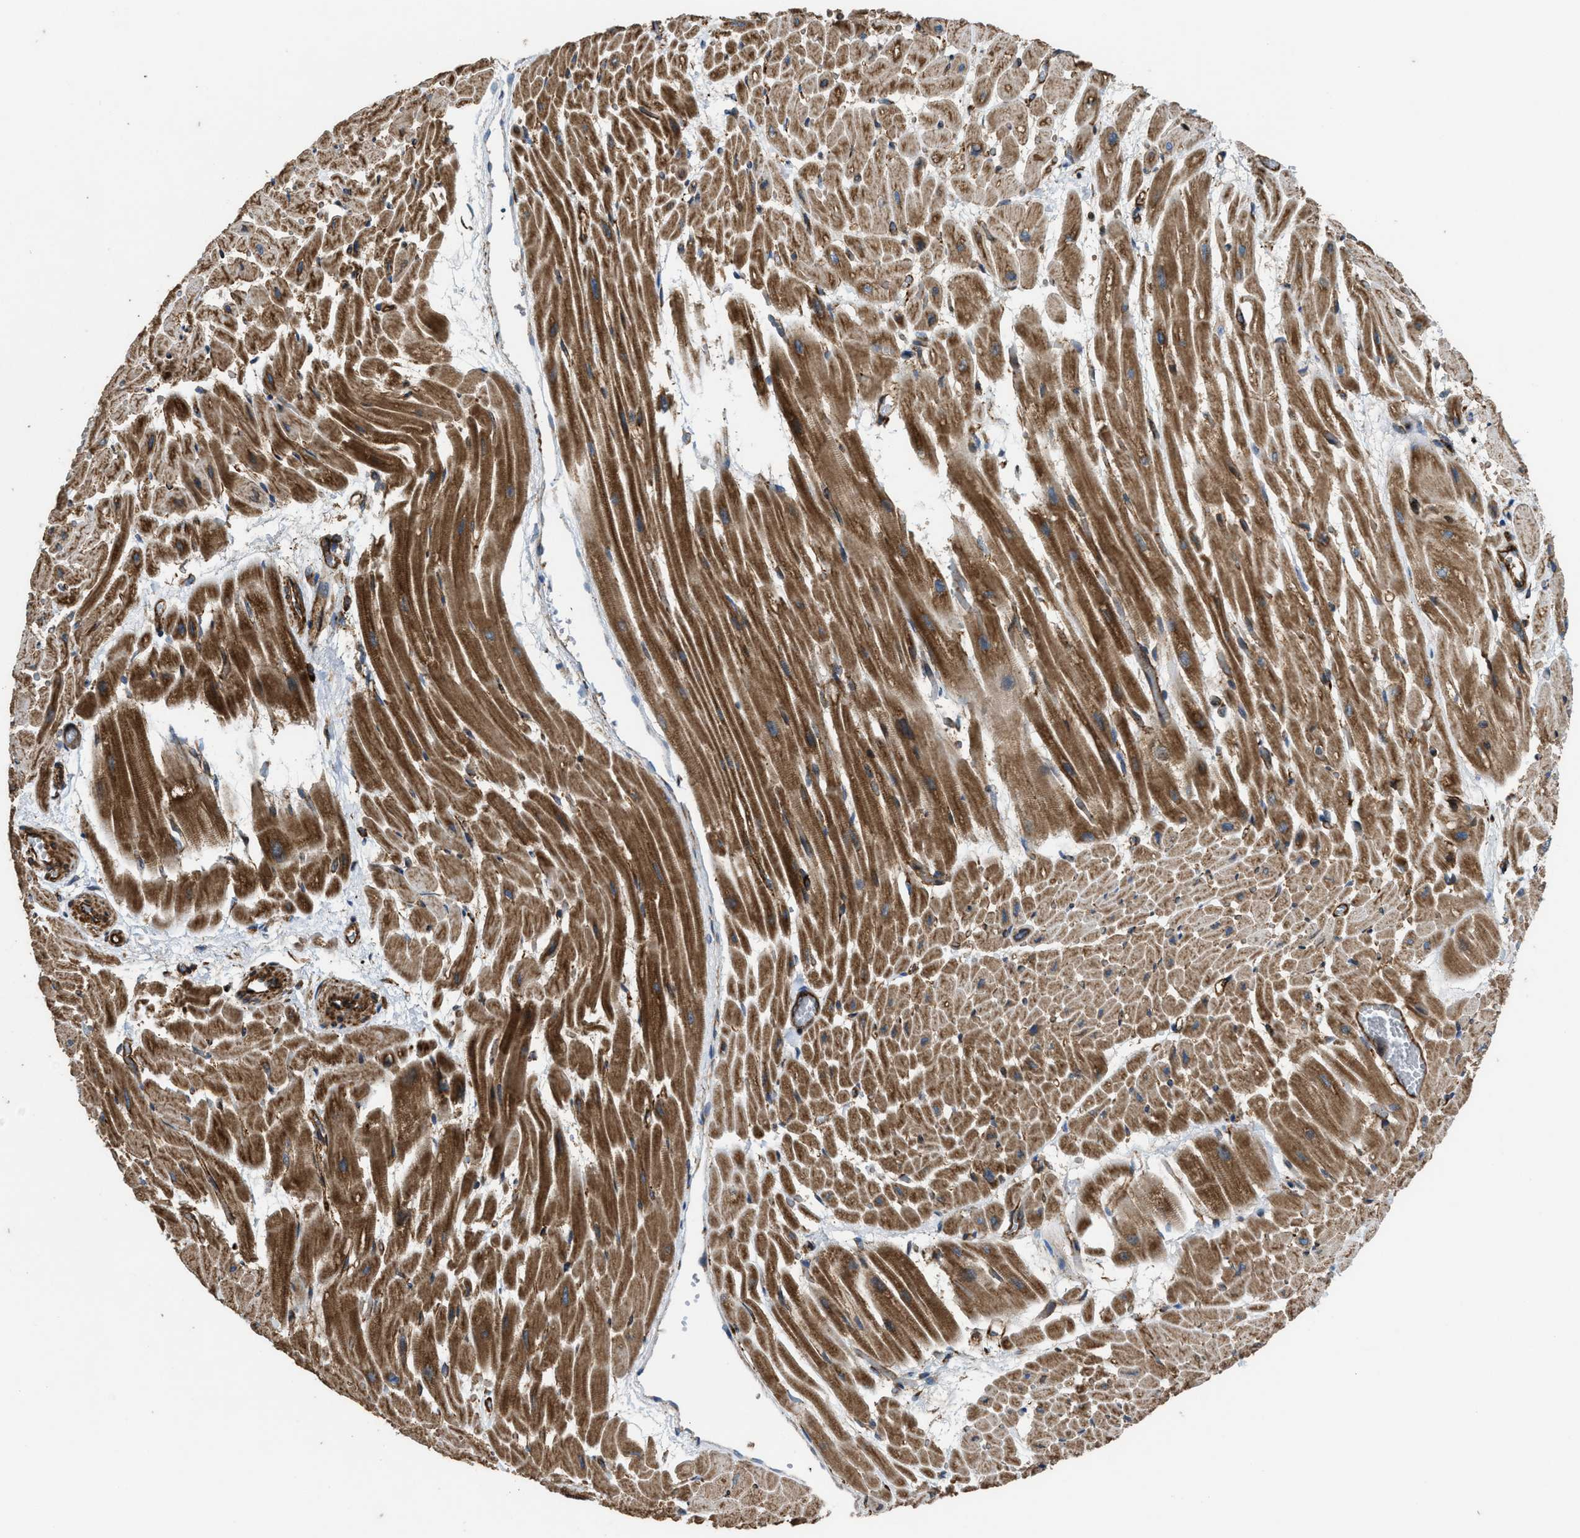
{"staining": {"intensity": "strong", "quantity": ">75%", "location": "cytoplasmic/membranous"}, "tissue": "heart muscle", "cell_type": "Cardiomyocytes", "image_type": "normal", "snomed": [{"axis": "morphology", "description": "Normal tissue, NOS"}, {"axis": "topography", "description": "Heart"}], "caption": "Brown immunohistochemical staining in normal heart muscle exhibits strong cytoplasmic/membranous staining in about >75% of cardiomyocytes. (DAB (3,3'-diaminobenzidine) = brown stain, brightfield microscopy at high magnification).", "gene": "EGLN1", "patient": {"sex": "male", "age": 45}}